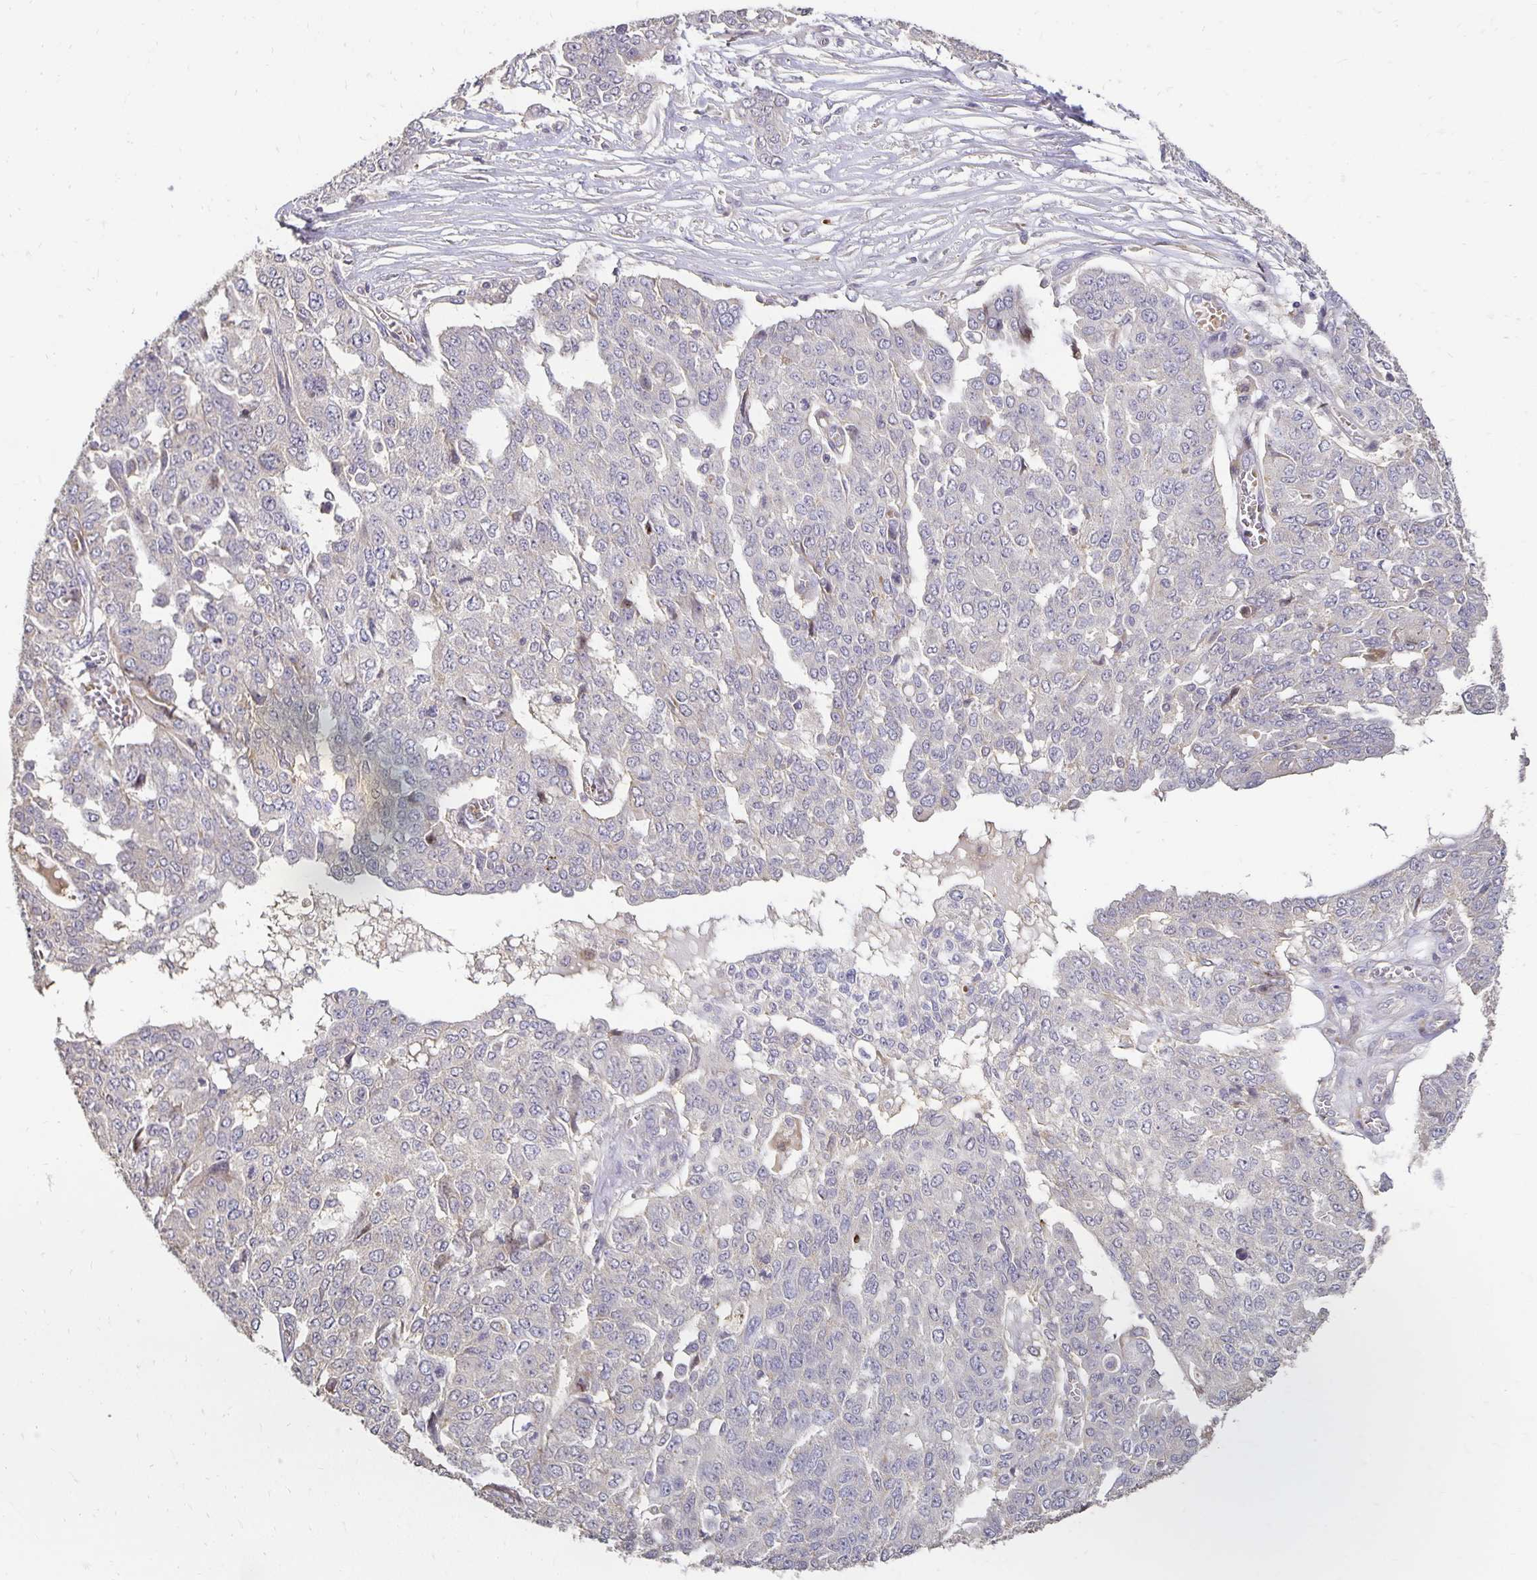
{"staining": {"intensity": "negative", "quantity": "none", "location": "none"}, "tissue": "ovarian cancer", "cell_type": "Tumor cells", "image_type": "cancer", "snomed": [{"axis": "morphology", "description": "Cystadenocarcinoma, serous, NOS"}, {"axis": "topography", "description": "Soft tissue"}, {"axis": "topography", "description": "Ovary"}], "caption": "High power microscopy micrograph of an immunohistochemistry photomicrograph of ovarian serous cystadenocarcinoma, revealing no significant staining in tumor cells.", "gene": "CST6", "patient": {"sex": "female", "age": 57}}